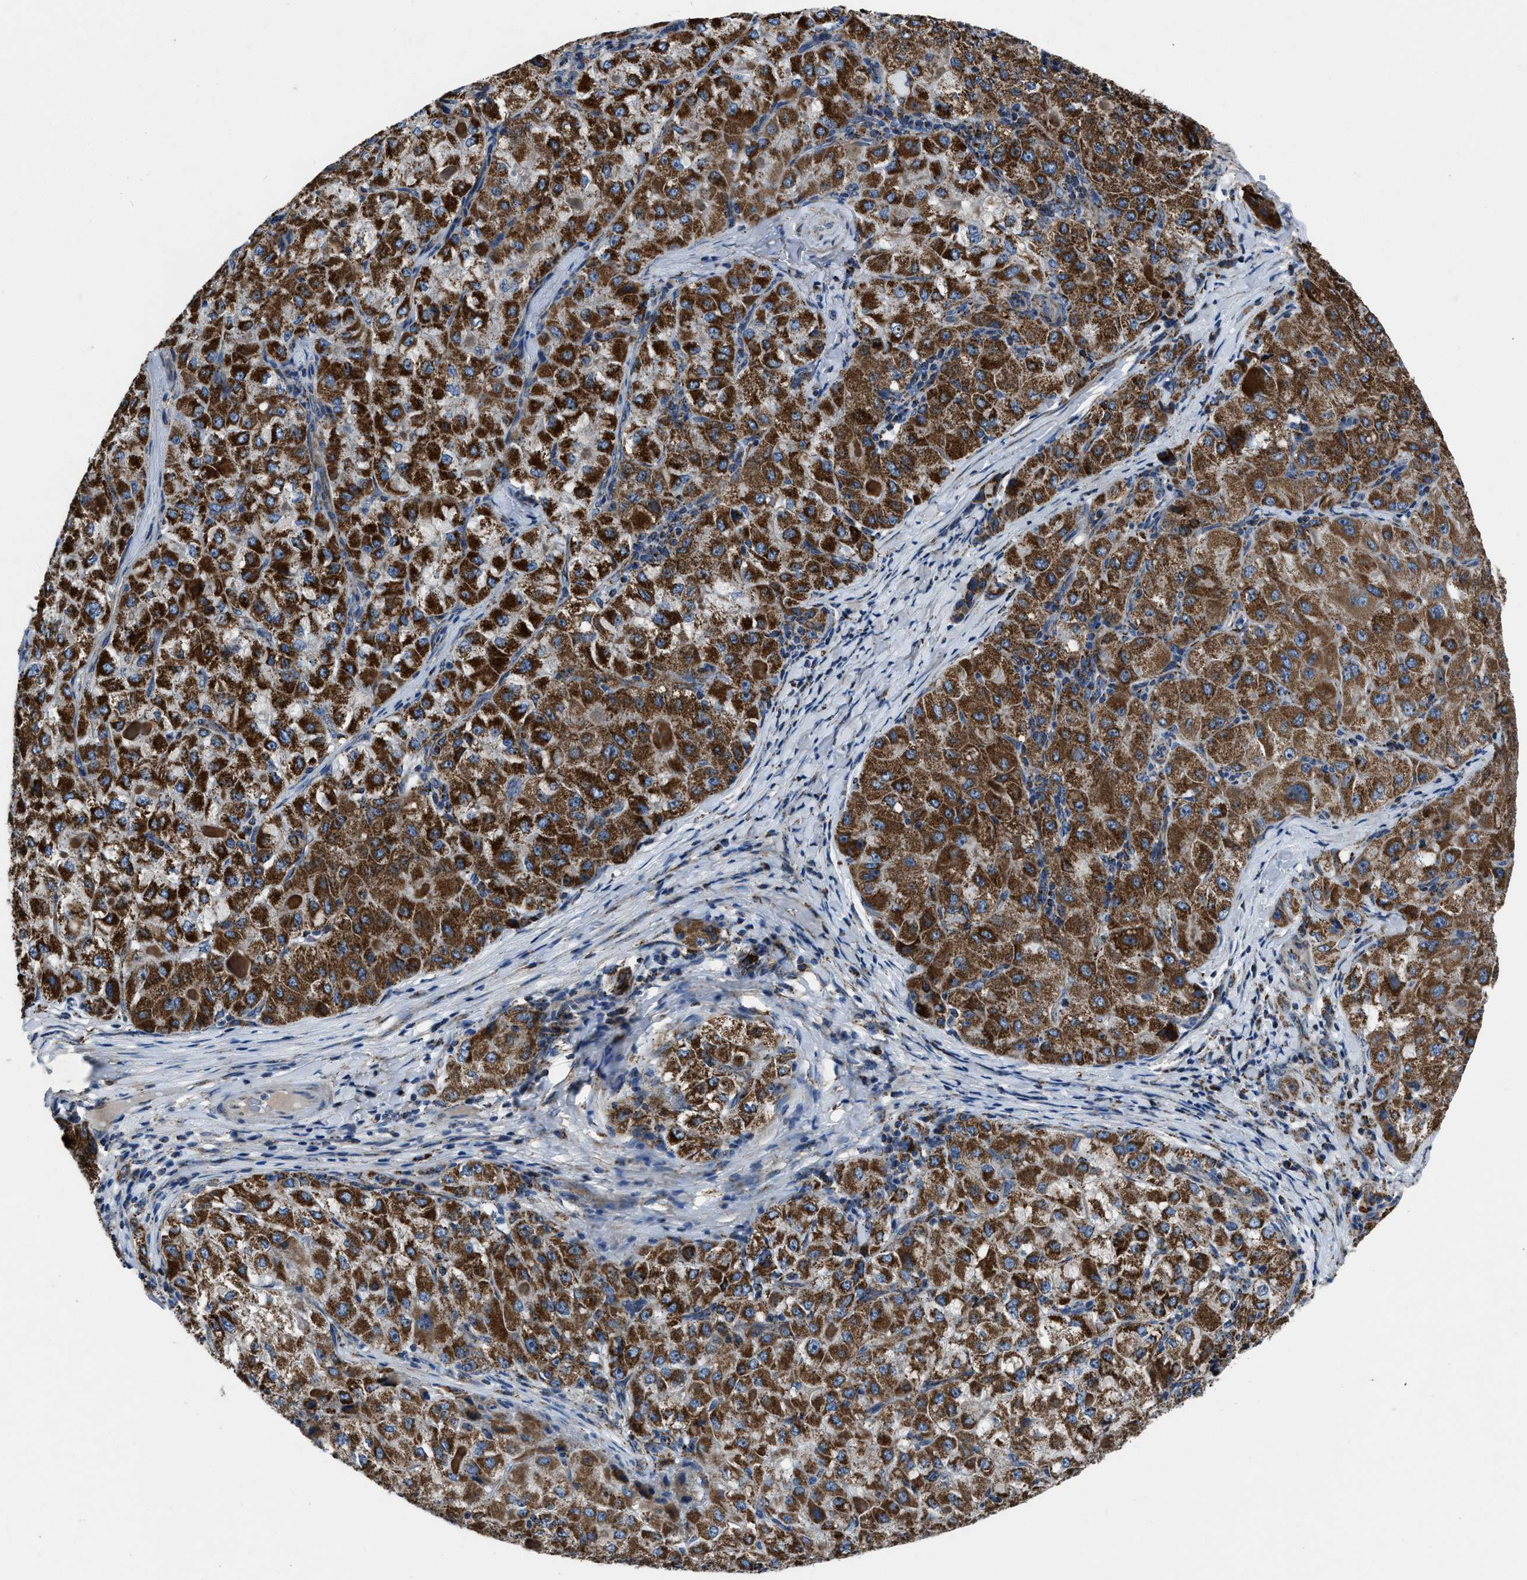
{"staining": {"intensity": "strong", "quantity": ">75%", "location": "cytoplasmic/membranous"}, "tissue": "liver cancer", "cell_type": "Tumor cells", "image_type": "cancer", "snomed": [{"axis": "morphology", "description": "Carcinoma, Hepatocellular, NOS"}, {"axis": "topography", "description": "Liver"}], "caption": "Strong cytoplasmic/membranous positivity for a protein is appreciated in about >75% of tumor cells of liver cancer using immunohistochemistry (IHC).", "gene": "NSD3", "patient": {"sex": "male", "age": 80}}